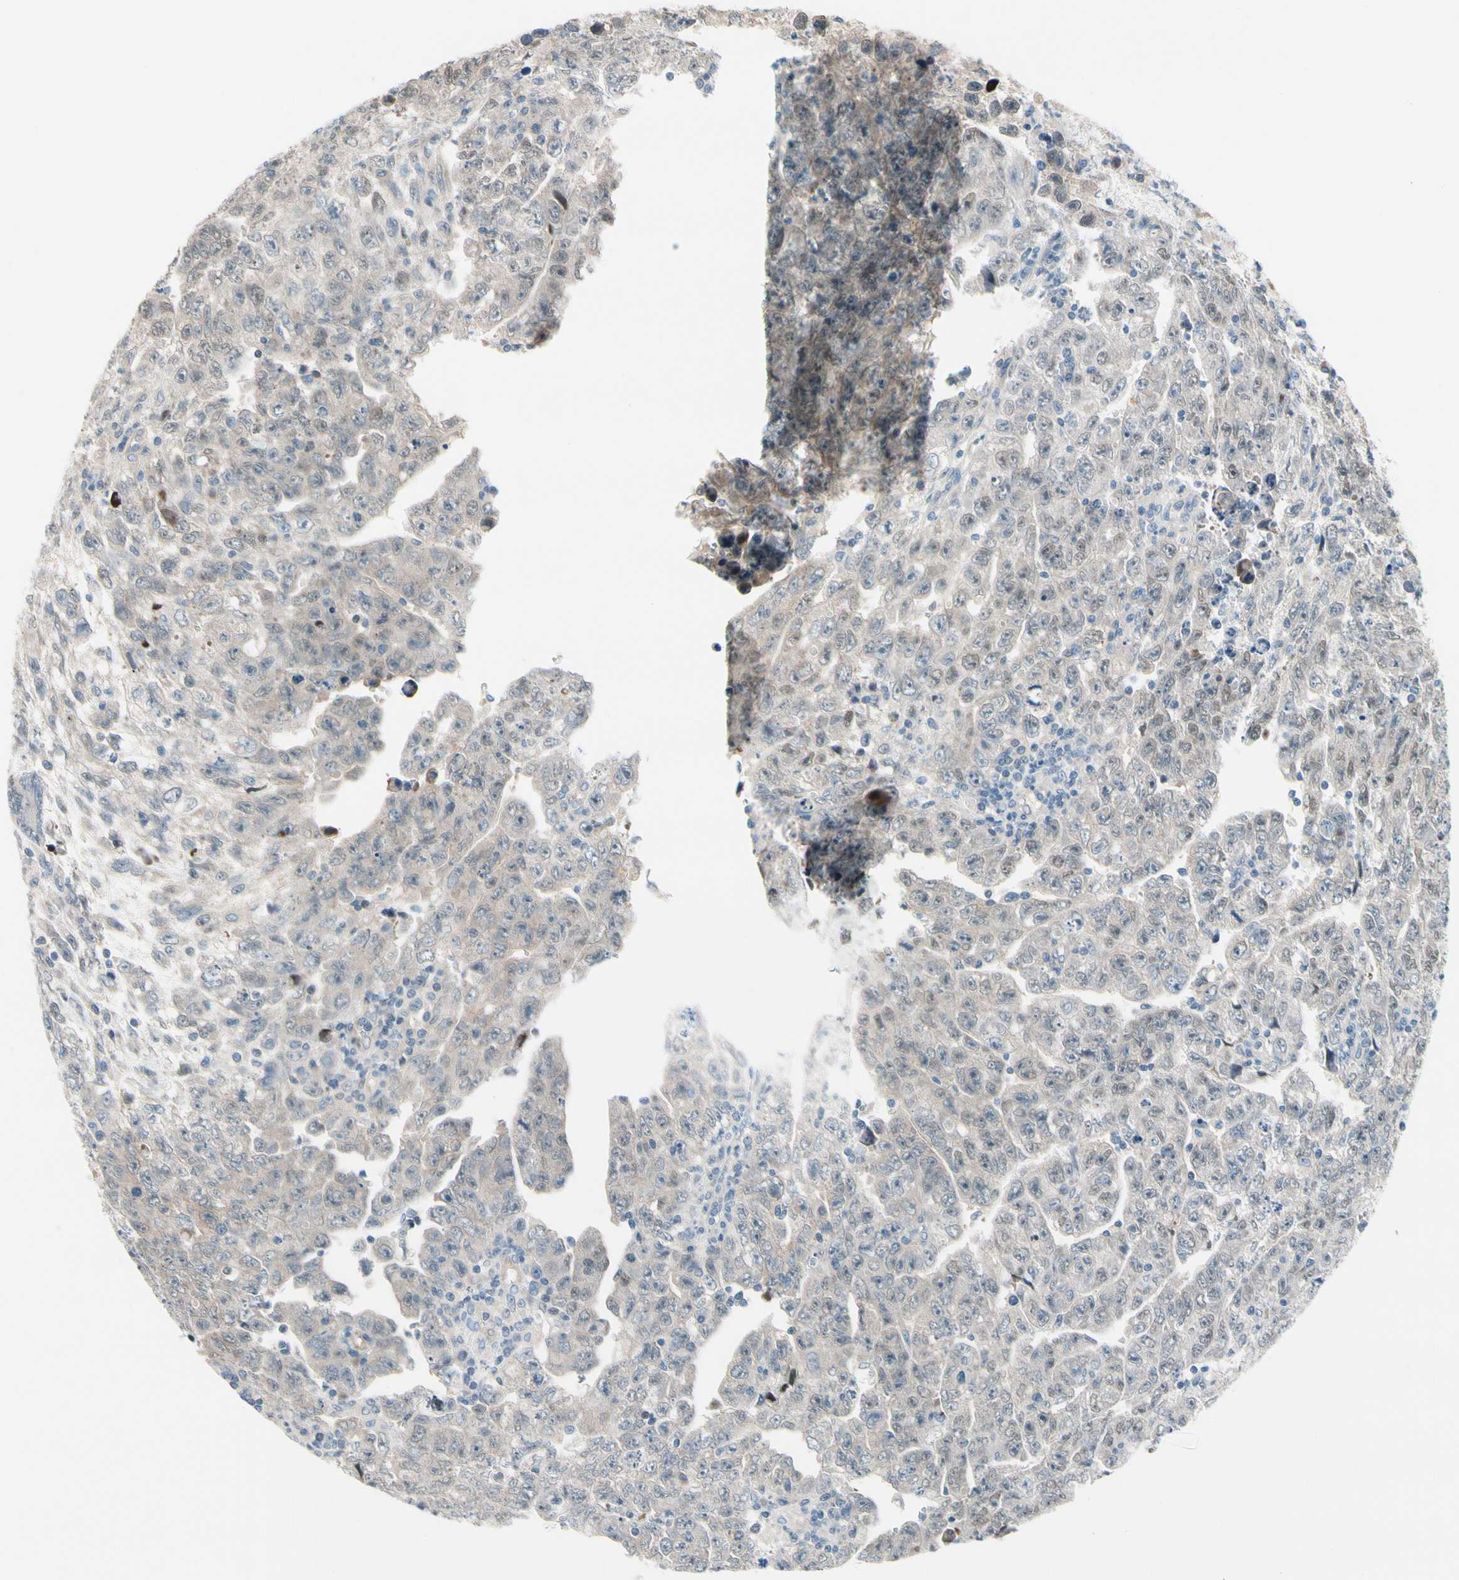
{"staining": {"intensity": "negative", "quantity": "none", "location": "none"}, "tissue": "testis cancer", "cell_type": "Tumor cells", "image_type": "cancer", "snomed": [{"axis": "morphology", "description": "Carcinoma, Embryonal, NOS"}, {"axis": "topography", "description": "Testis"}], "caption": "A histopathology image of human testis cancer is negative for staining in tumor cells.", "gene": "CFAP36", "patient": {"sex": "male", "age": 28}}